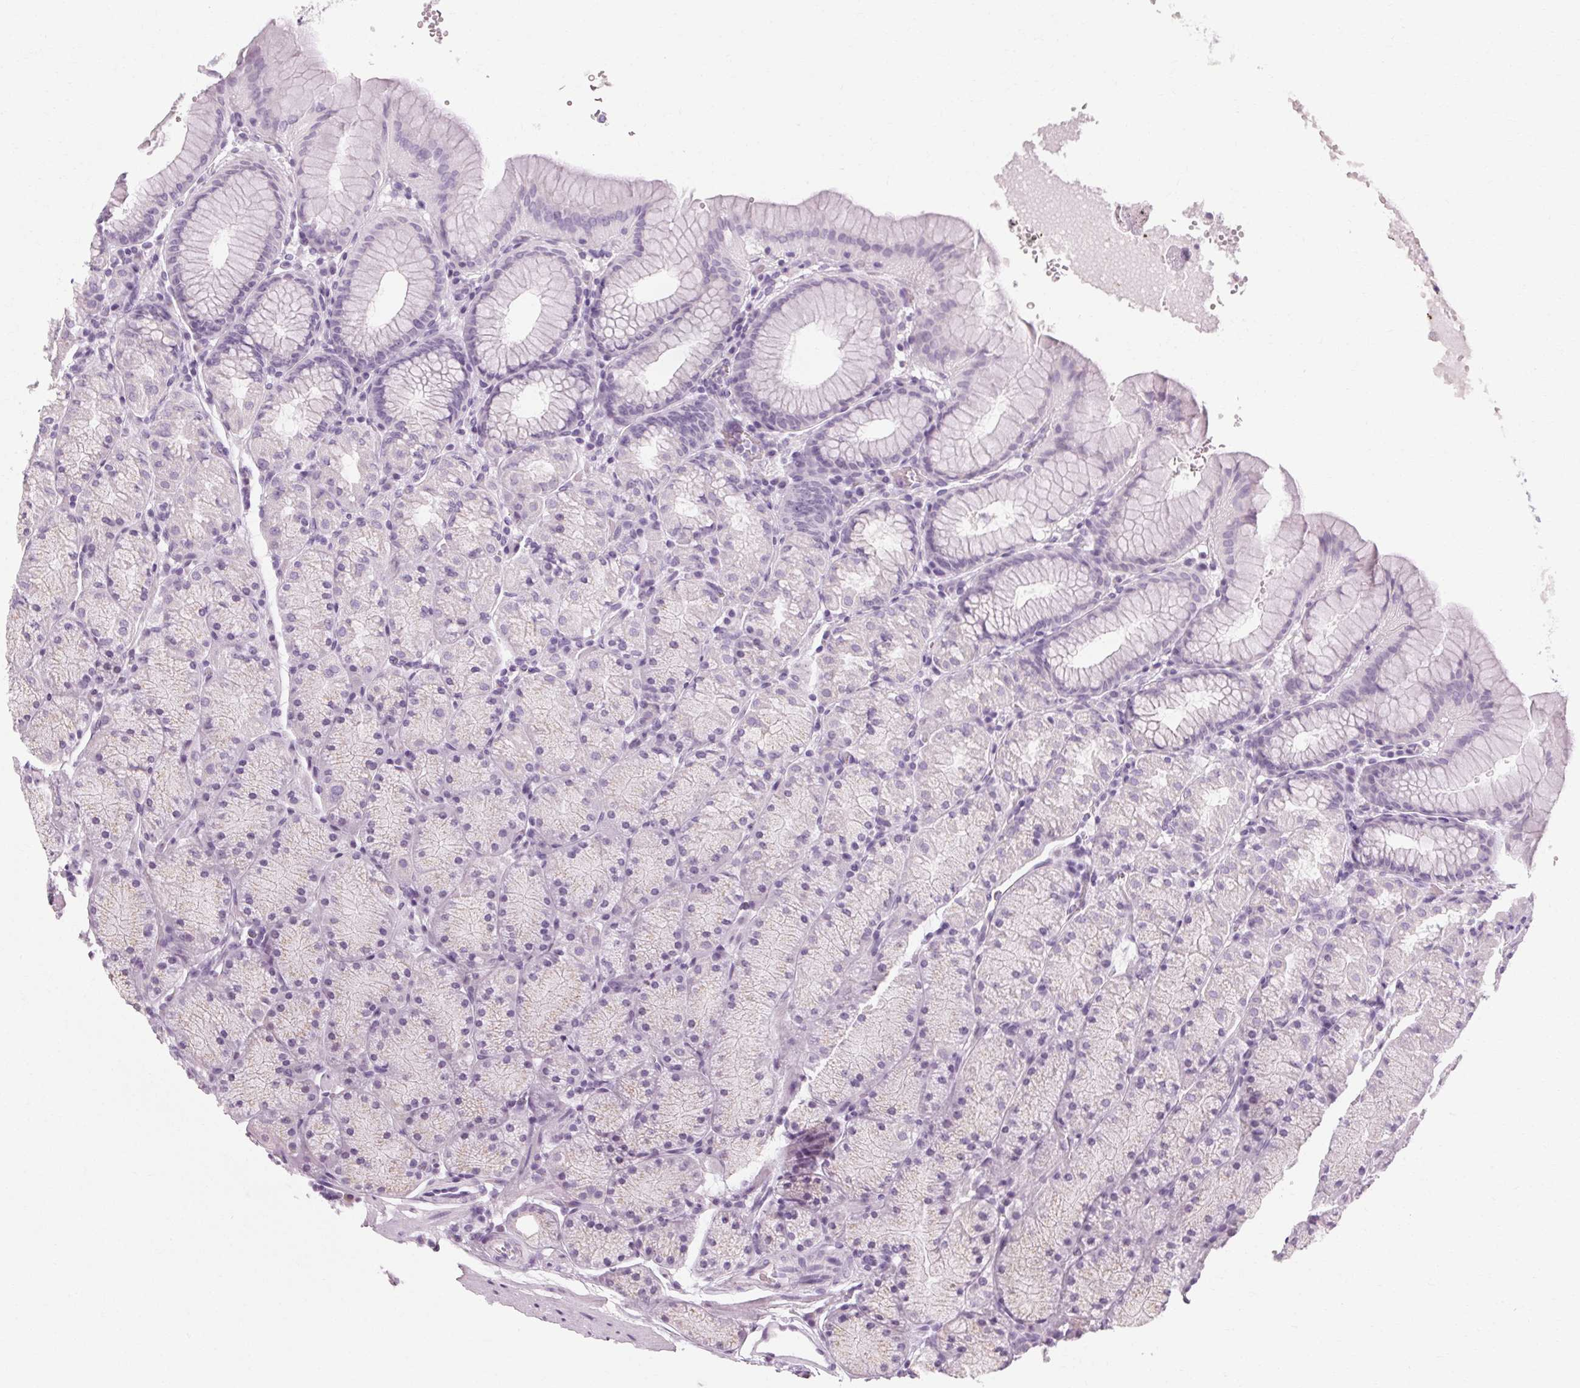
{"staining": {"intensity": "negative", "quantity": "none", "location": "none"}, "tissue": "stomach", "cell_type": "Glandular cells", "image_type": "normal", "snomed": [{"axis": "morphology", "description": "Normal tissue, NOS"}, {"axis": "topography", "description": "Stomach, upper"}, {"axis": "topography", "description": "Stomach"}], "caption": "An image of stomach stained for a protein displays no brown staining in glandular cells. Brightfield microscopy of IHC stained with DAB (3,3'-diaminobenzidine) (brown) and hematoxylin (blue), captured at high magnification.", "gene": "POMC", "patient": {"sex": "male", "age": 76}}